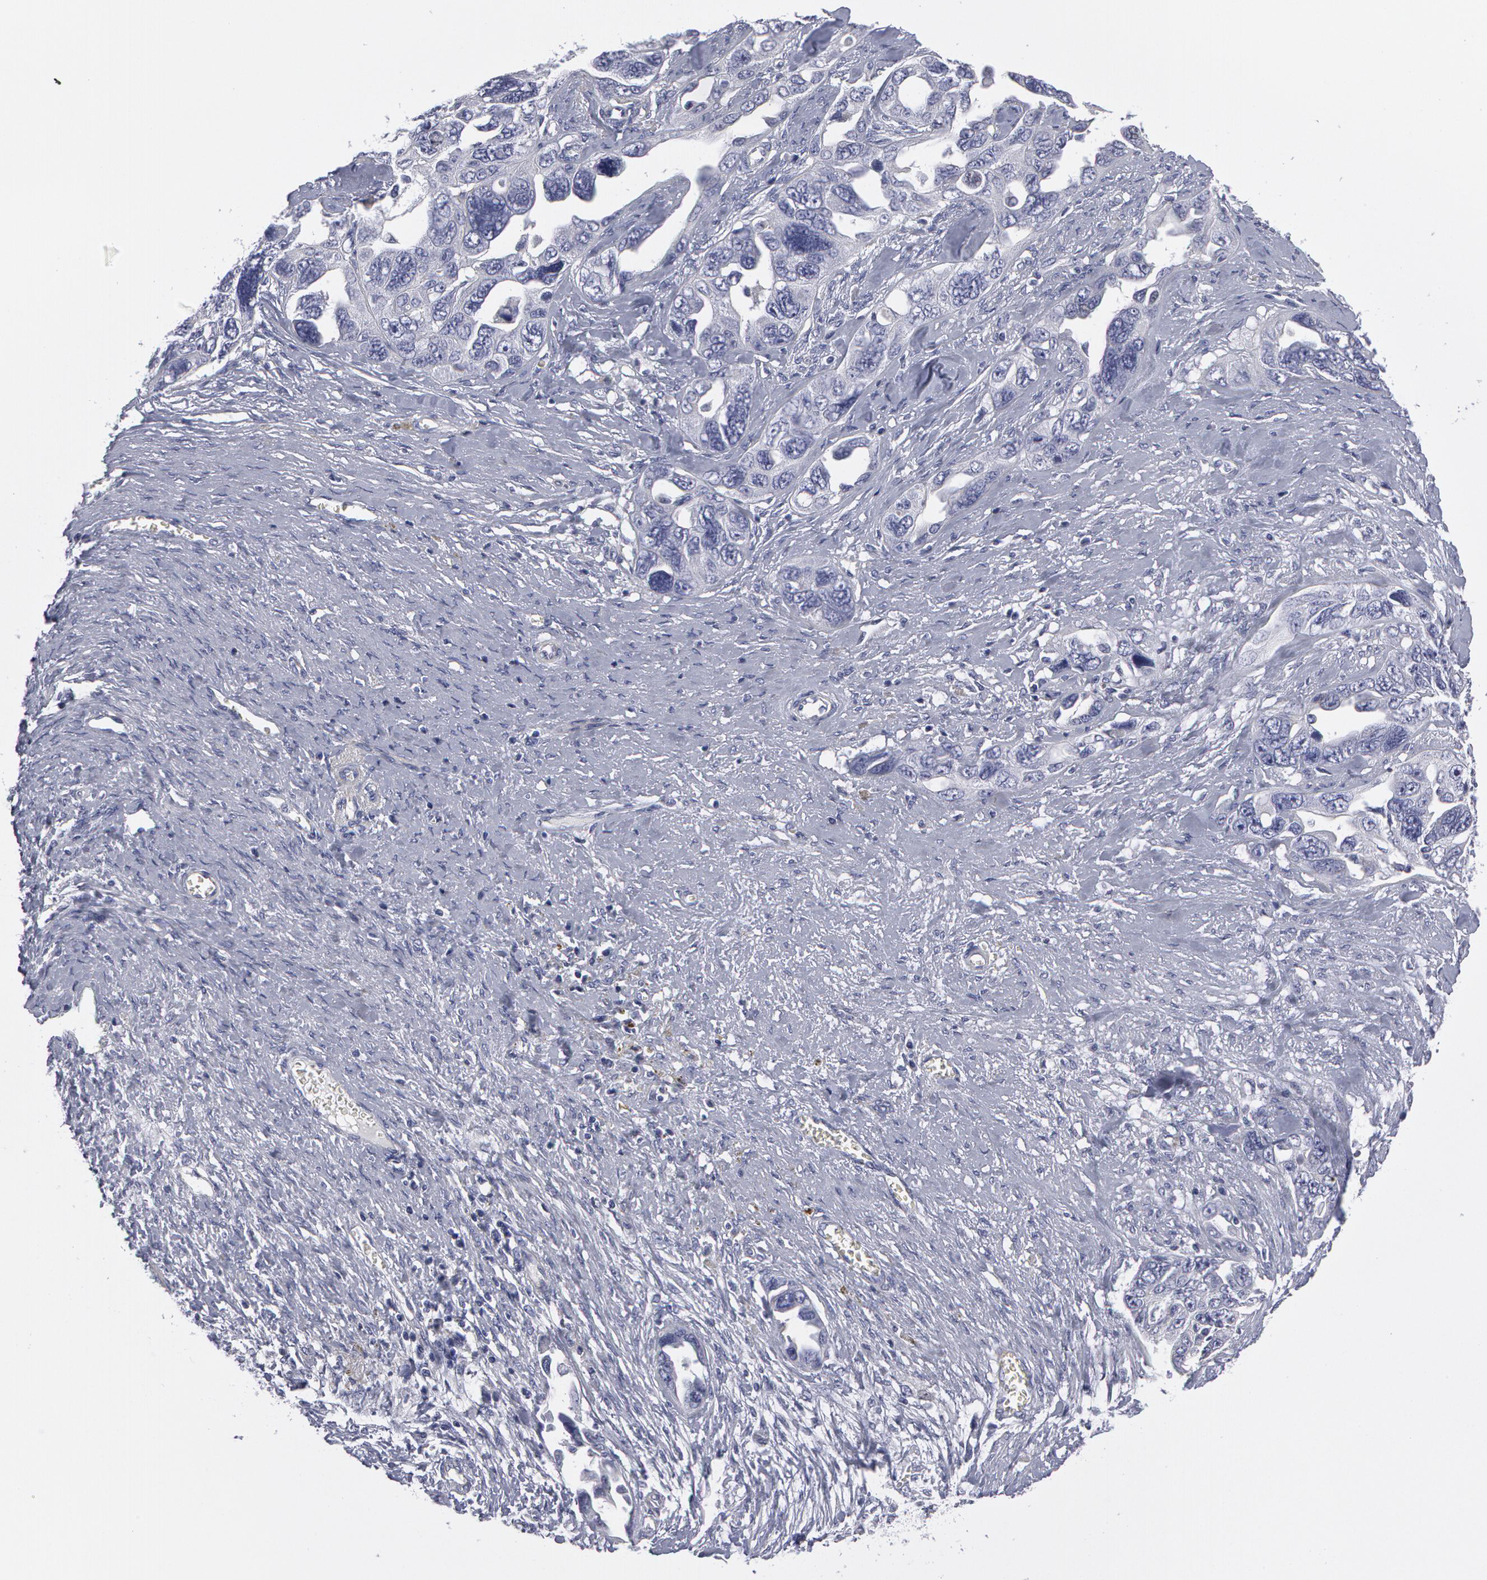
{"staining": {"intensity": "negative", "quantity": "none", "location": "none"}, "tissue": "ovarian cancer", "cell_type": "Tumor cells", "image_type": "cancer", "snomed": [{"axis": "morphology", "description": "Cystadenocarcinoma, serous, NOS"}, {"axis": "topography", "description": "Ovary"}], "caption": "Tumor cells are negative for brown protein staining in ovarian serous cystadenocarcinoma.", "gene": "SMC1B", "patient": {"sex": "female", "age": 63}}